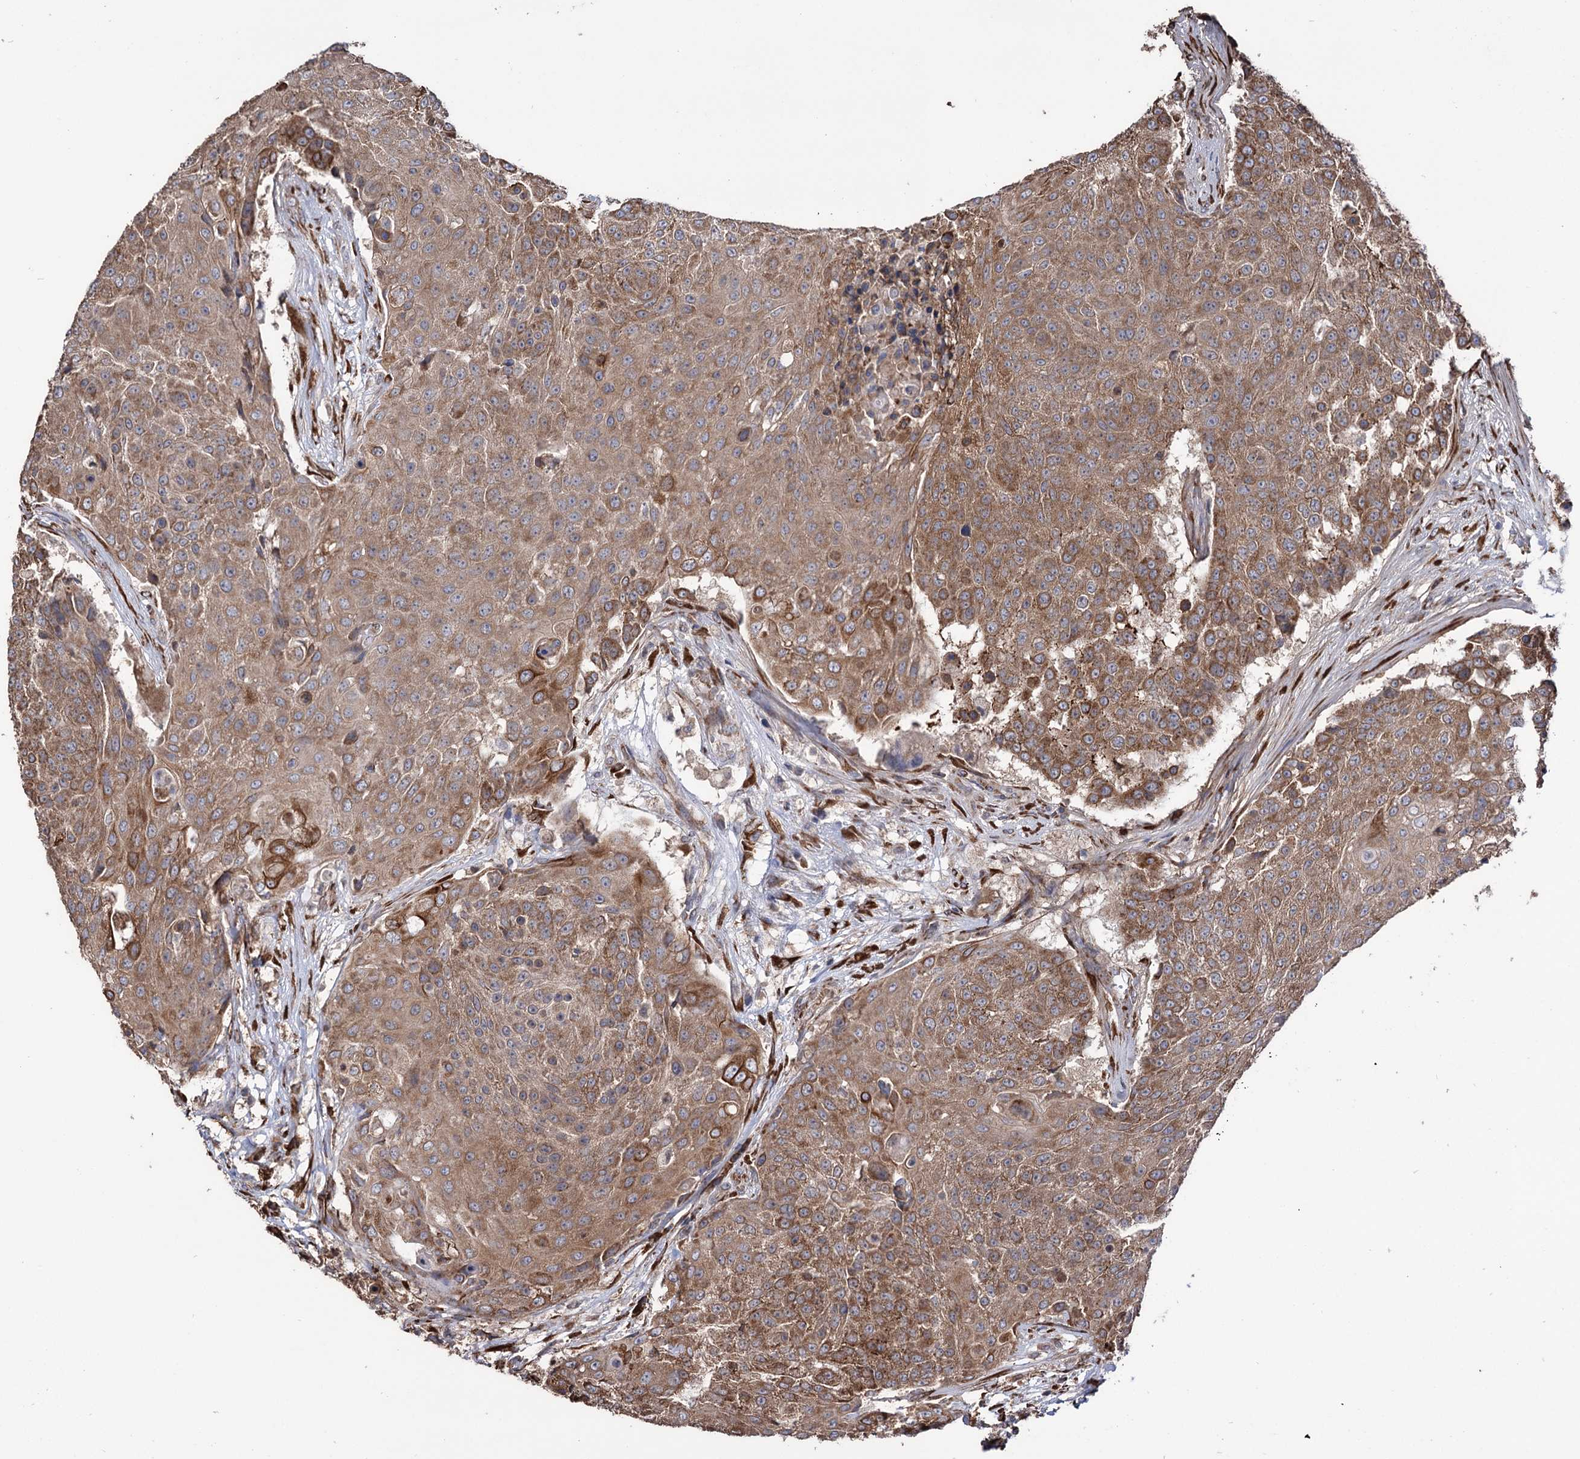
{"staining": {"intensity": "moderate", "quantity": ">75%", "location": "cytoplasmic/membranous"}, "tissue": "urothelial cancer", "cell_type": "Tumor cells", "image_type": "cancer", "snomed": [{"axis": "morphology", "description": "Urothelial carcinoma, High grade"}, {"axis": "topography", "description": "Urinary bladder"}], "caption": "Immunohistochemical staining of urothelial cancer exhibits medium levels of moderate cytoplasmic/membranous staining in about >75% of tumor cells.", "gene": "CDAN1", "patient": {"sex": "female", "age": 63}}